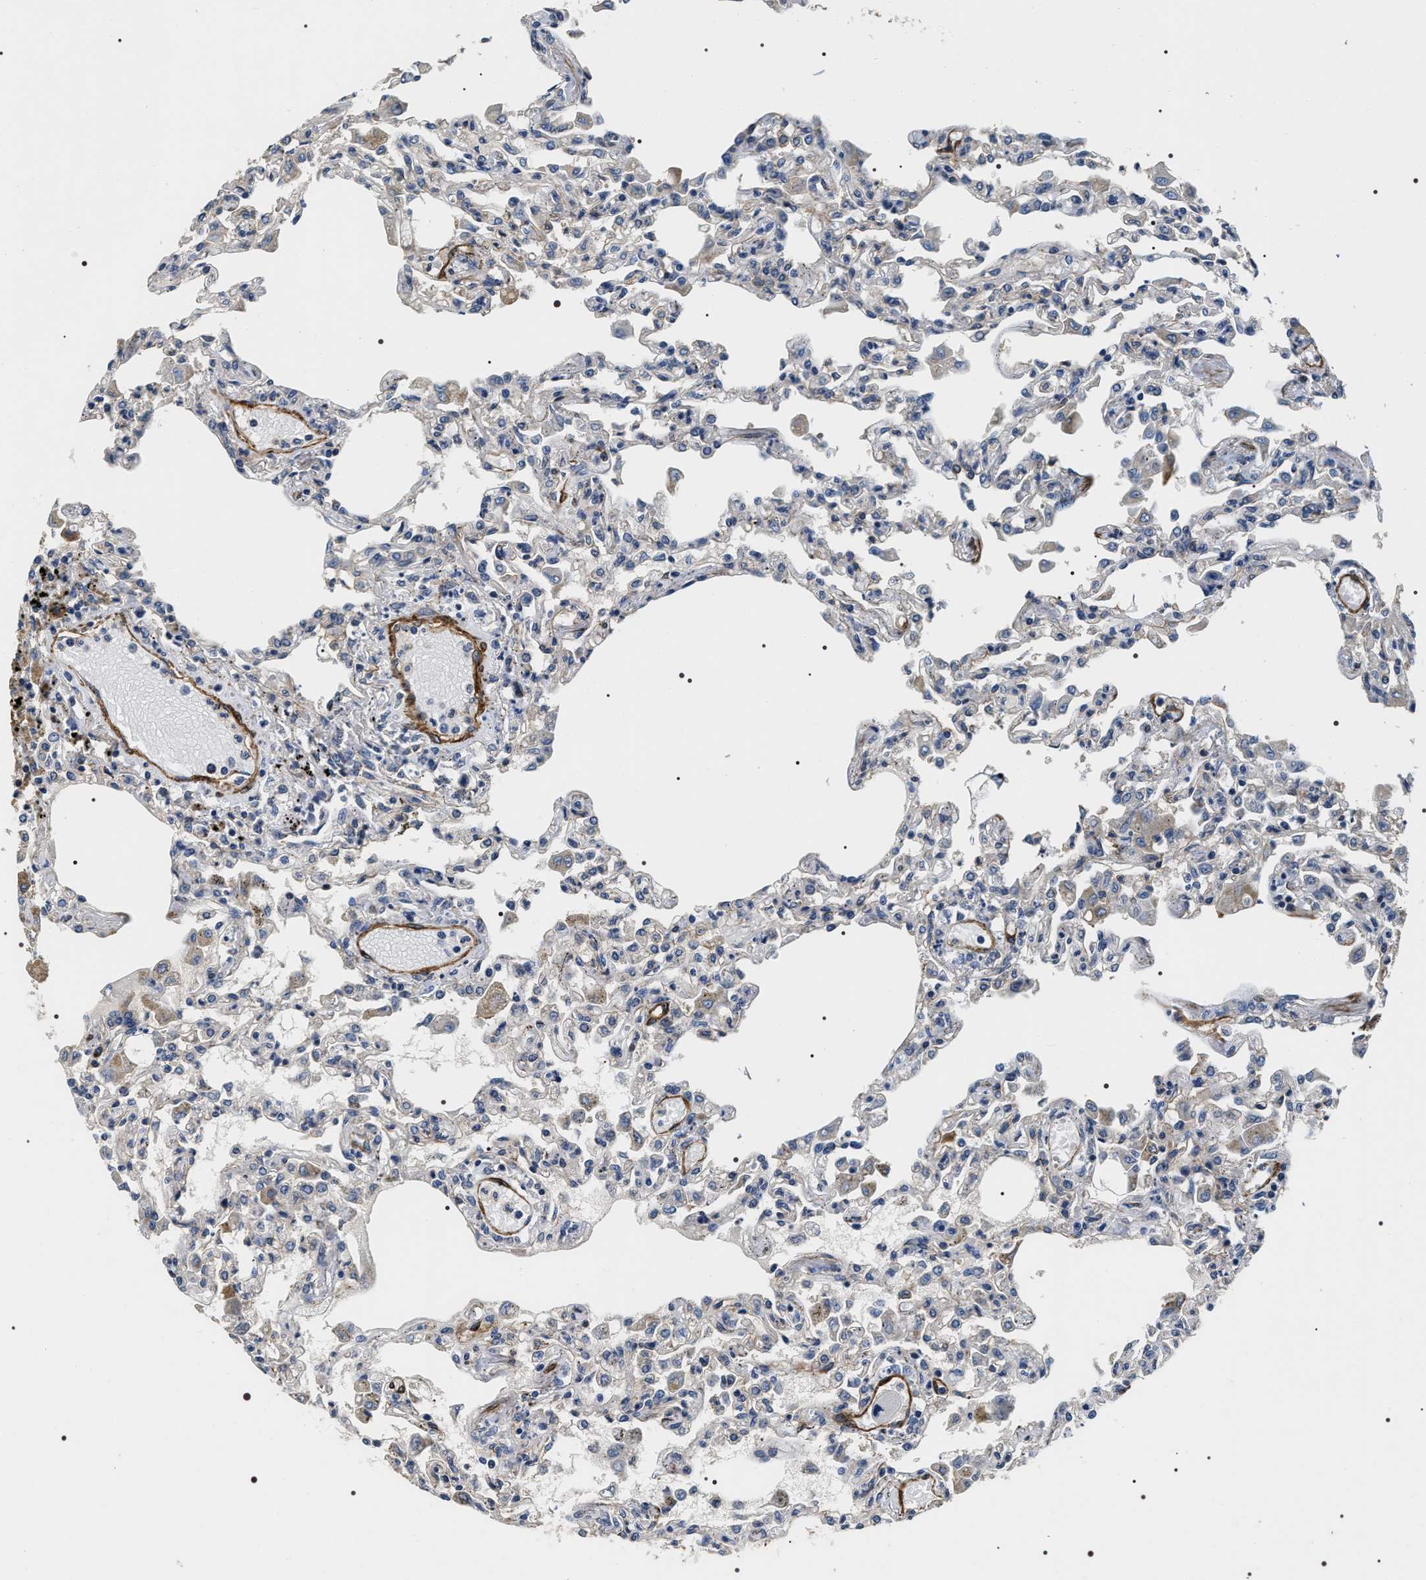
{"staining": {"intensity": "negative", "quantity": "none", "location": "none"}, "tissue": "lung", "cell_type": "Alveolar cells", "image_type": "normal", "snomed": [{"axis": "morphology", "description": "Normal tissue, NOS"}, {"axis": "topography", "description": "Bronchus"}, {"axis": "topography", "description": "Lung"}], "caption": "Immunohistochemistry photomicrograph of benign lung: human lung stained with DAB (3,3'-diaminobenzidine) demonstrates no significant protein positivity in alveolar cells.", "gene": "ZC3HAV1L", "patient": {"sex": "female", "age": 49}}